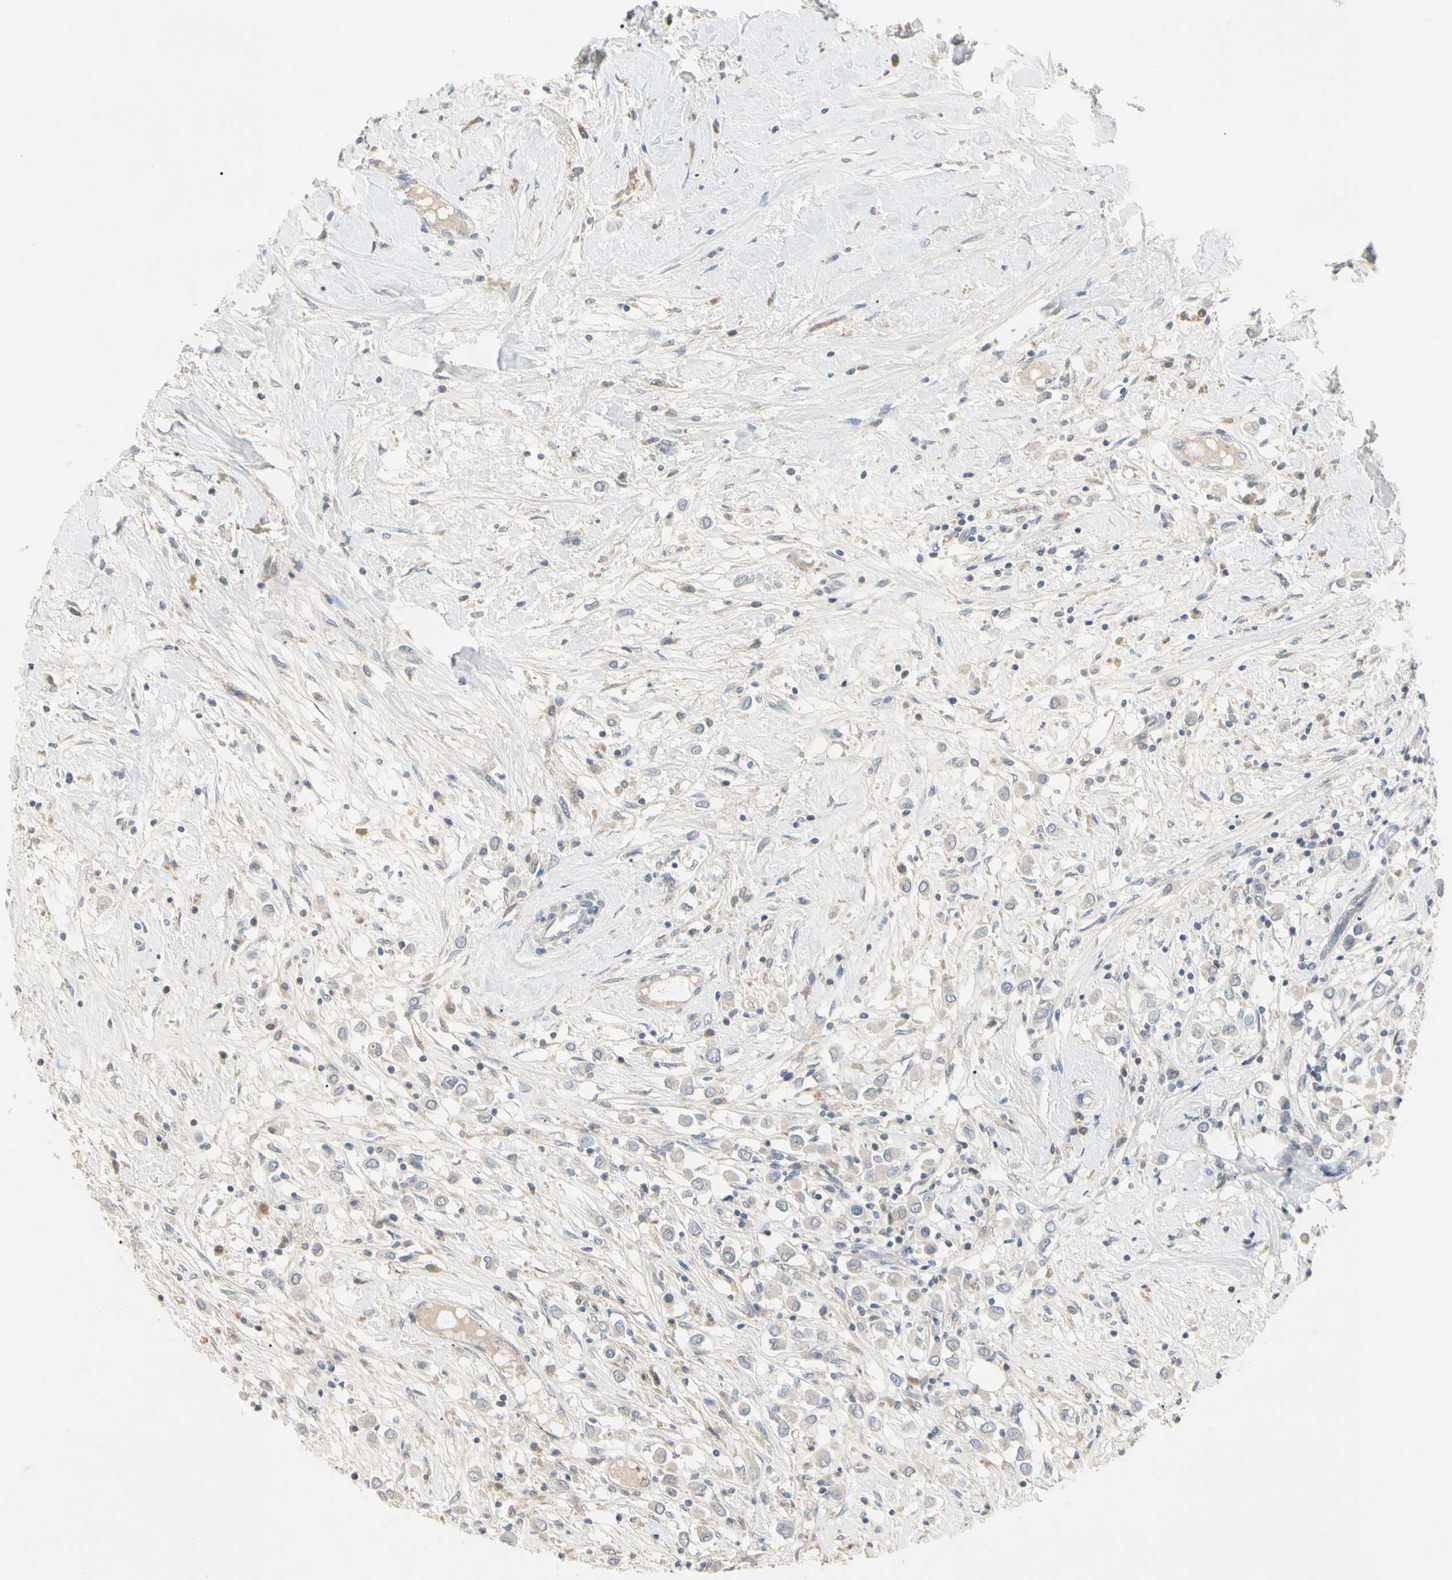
{"staining": {"intensity": "negative", "quantity": "none", "location": "none"}, "tissue": "breast cancer", "cell_type": "Tumor cells", "image_type": "cancer", "snomed": [{"axis": "morphology", "description": "Duct carcinoma"}, {"axis": "topography", "description": "Breast"}], "caption": "This is an IHC micrograph of human breast invasive ductal carcinoma. There is no staining in tumor cells.", "gene": "PRSS21", "patient": {"sex": "female", "age": 61}}